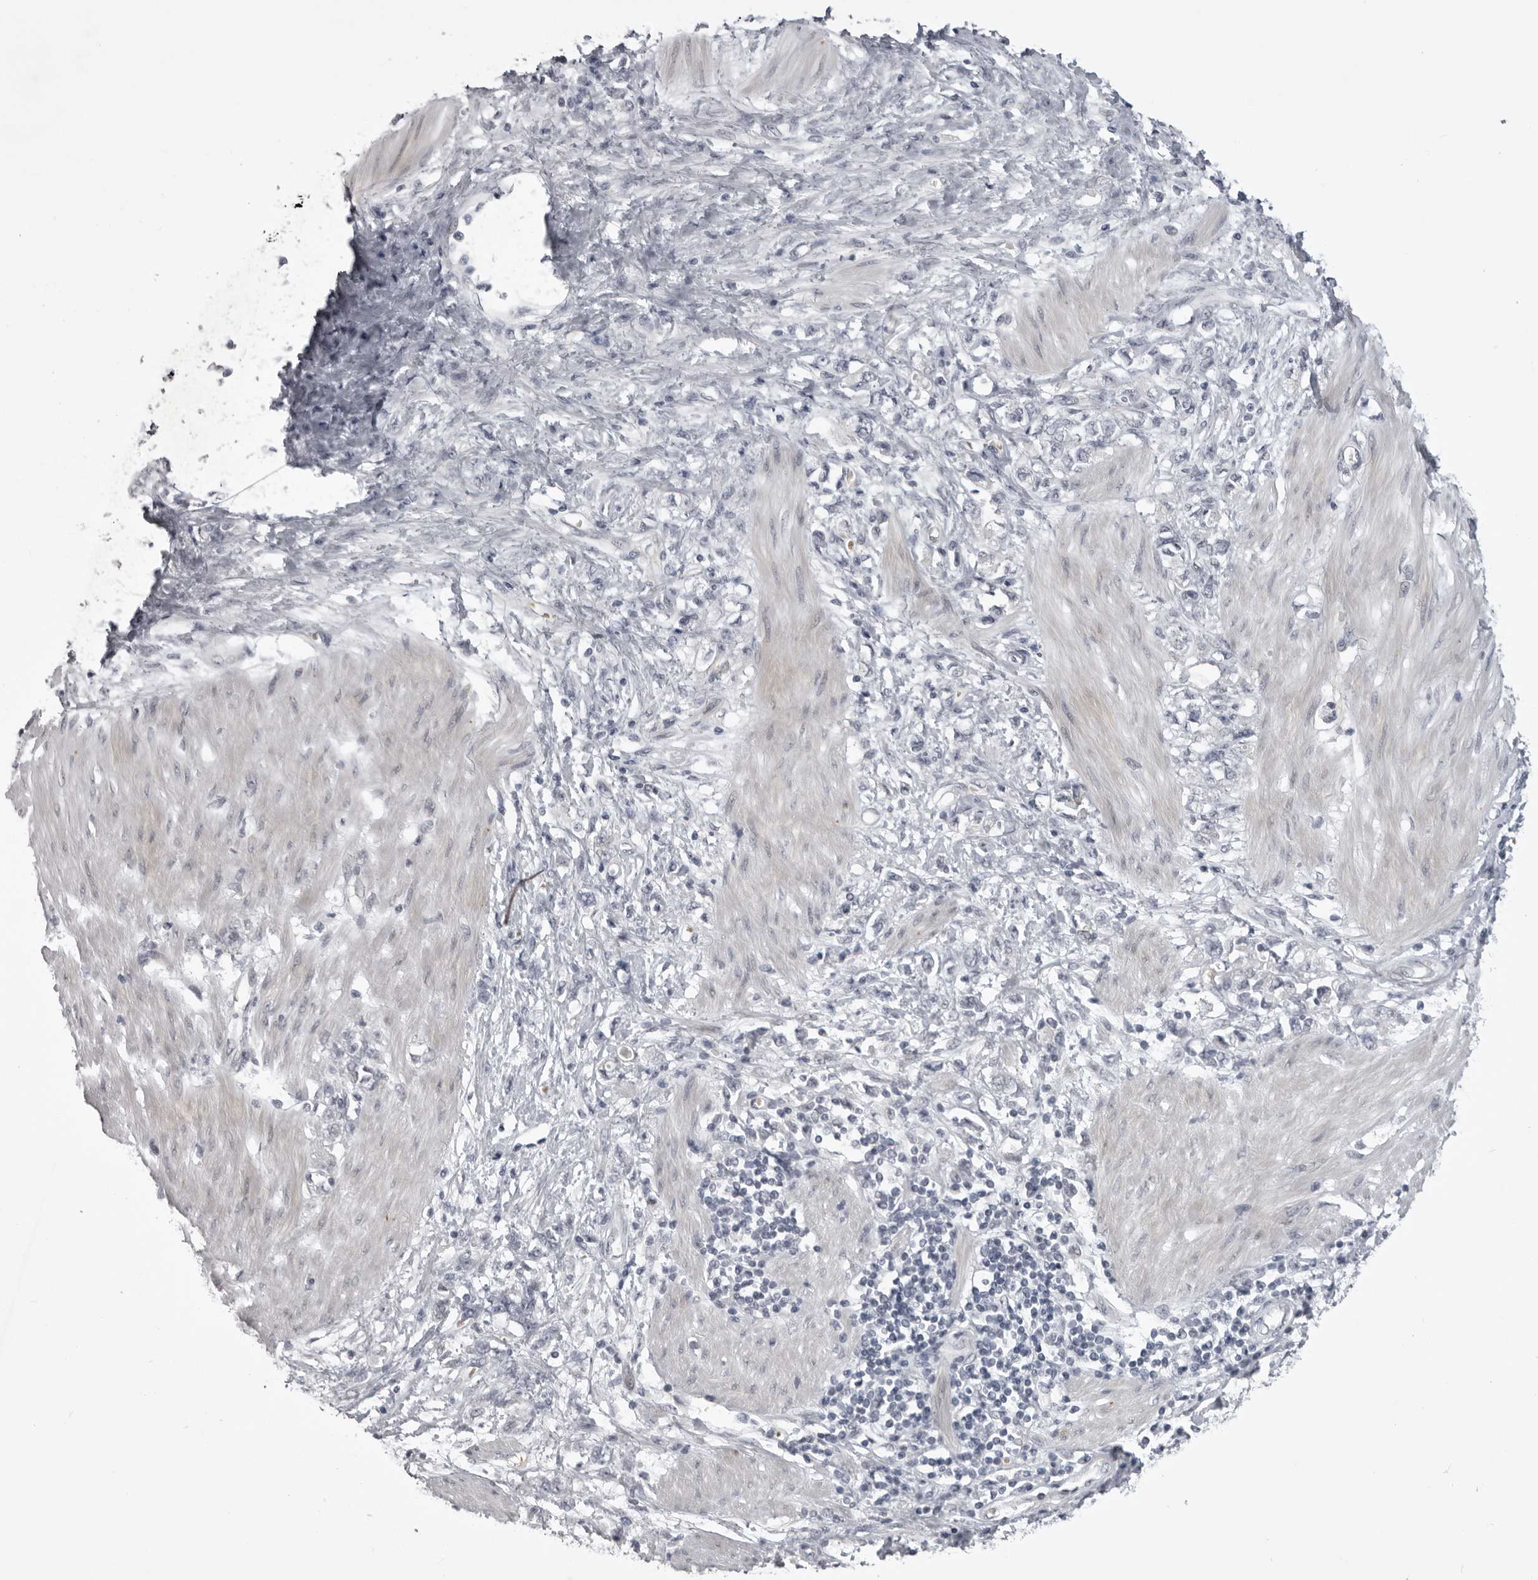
{"staining": {"intensity": "negative", "quantity": "none", "location": "none"}, "tissue": "stomach cancer", "cell_type": "Tumor cells", "image_type": "cancer", "snomed": [{"axis": "morphology", "description": "Adenocarcinoma, NOS"}, {"axis": "topography", "description": "Stomach"}], "caption": "This is an IHC image of human stomach adenocarcinoma. There is no expression in tumor cells.", "gene": "EPHA10", "patient": {"sex": "female", "age": 76}}